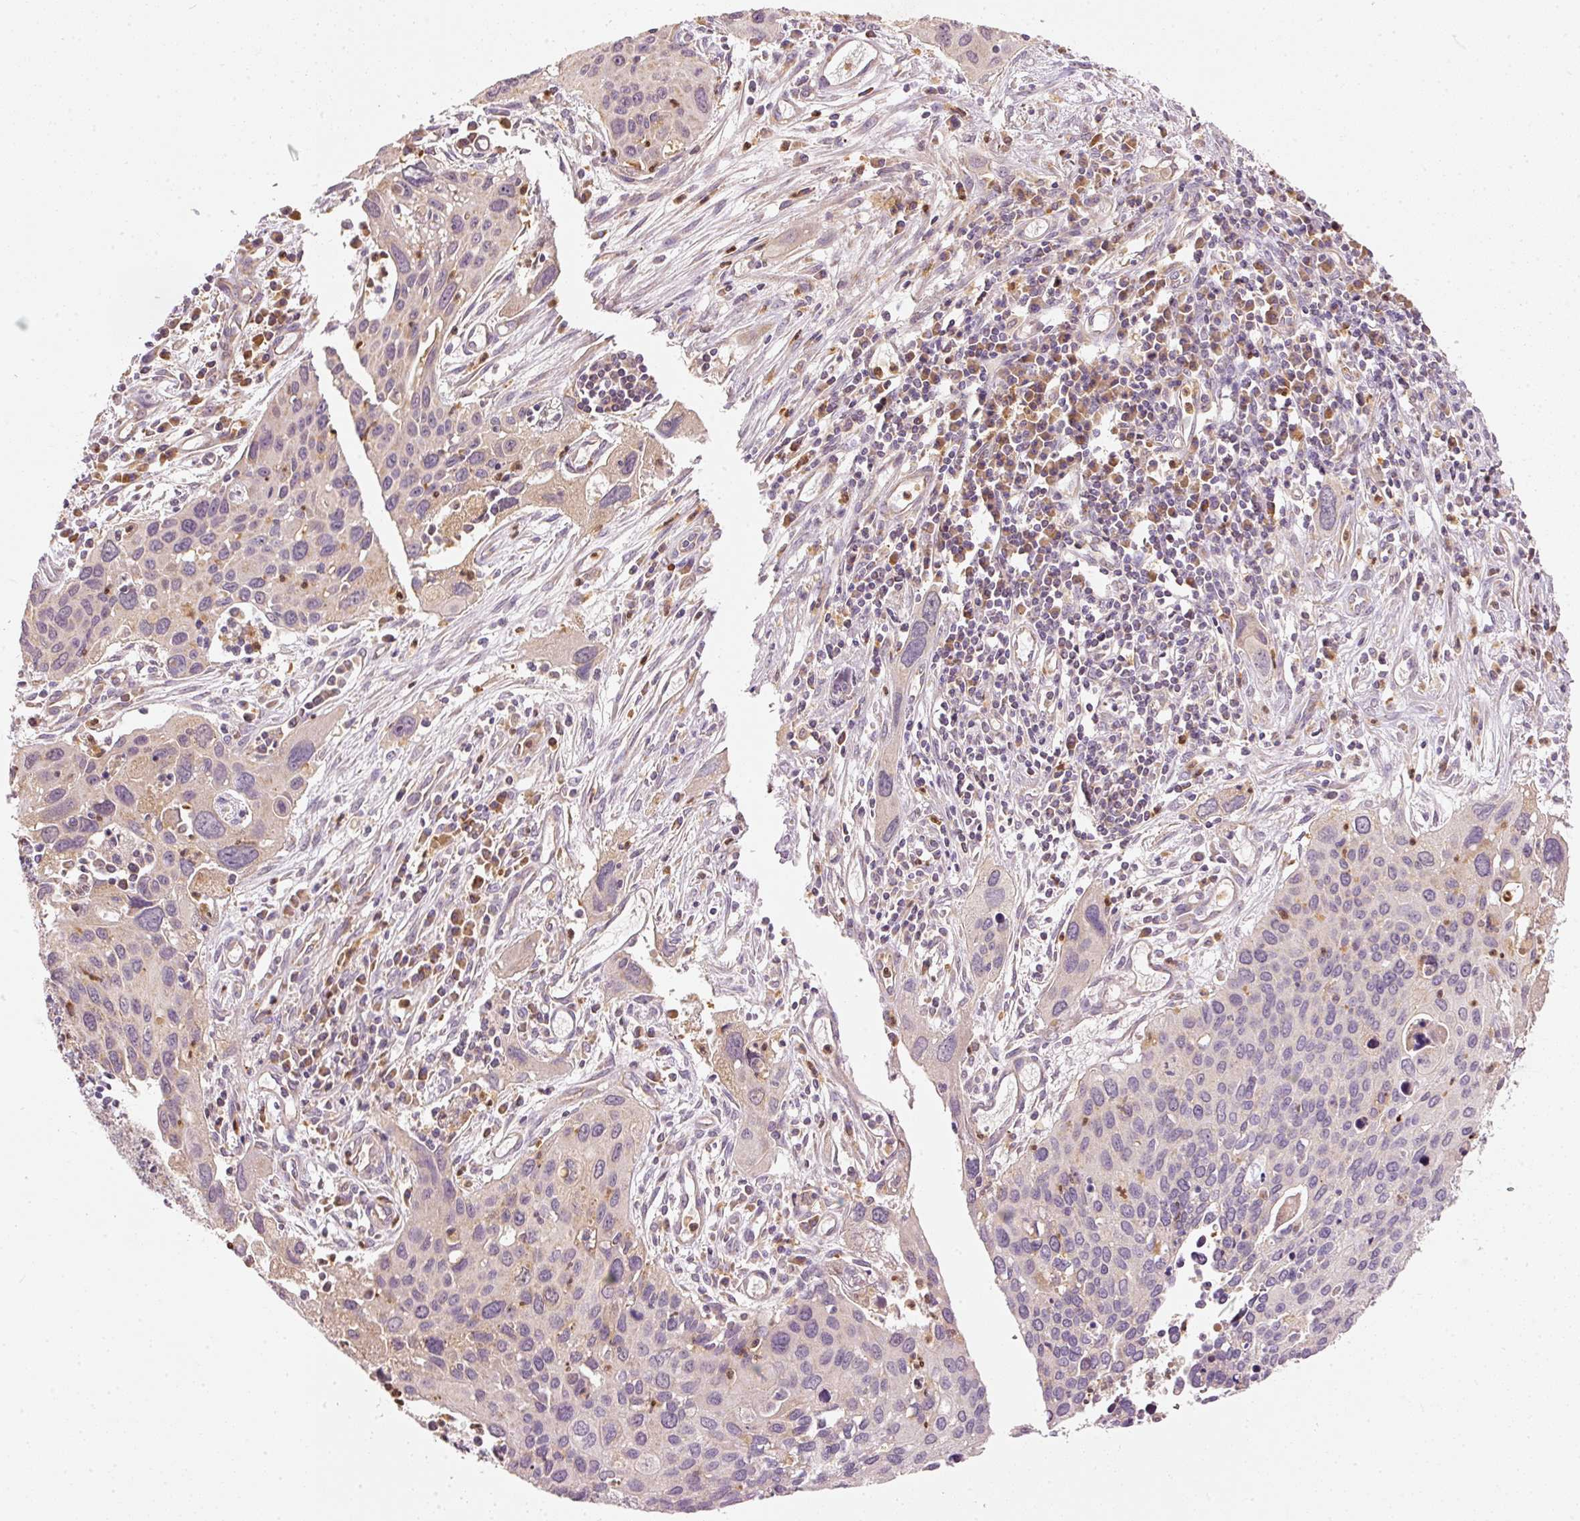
{"staining": {"intensity": "negative", "quantity": "none", "location": "none"}, "tissue": "cervical cancer", "cell_type": "Tumor cells", "image_type": "cancer", "snomed": [{"axis": "morphology", "description": "Squamous cell carcinoma, NOS"}, {"axis": "topography", "description": "Cervix"}], "caption": "Human cervical cancer stained for a protein using immunohistochemistry (IHC) demonstrates no expression in tumor cells.", "gene": "PSENEN", "patient": {"sex": "female", "age": 55}}